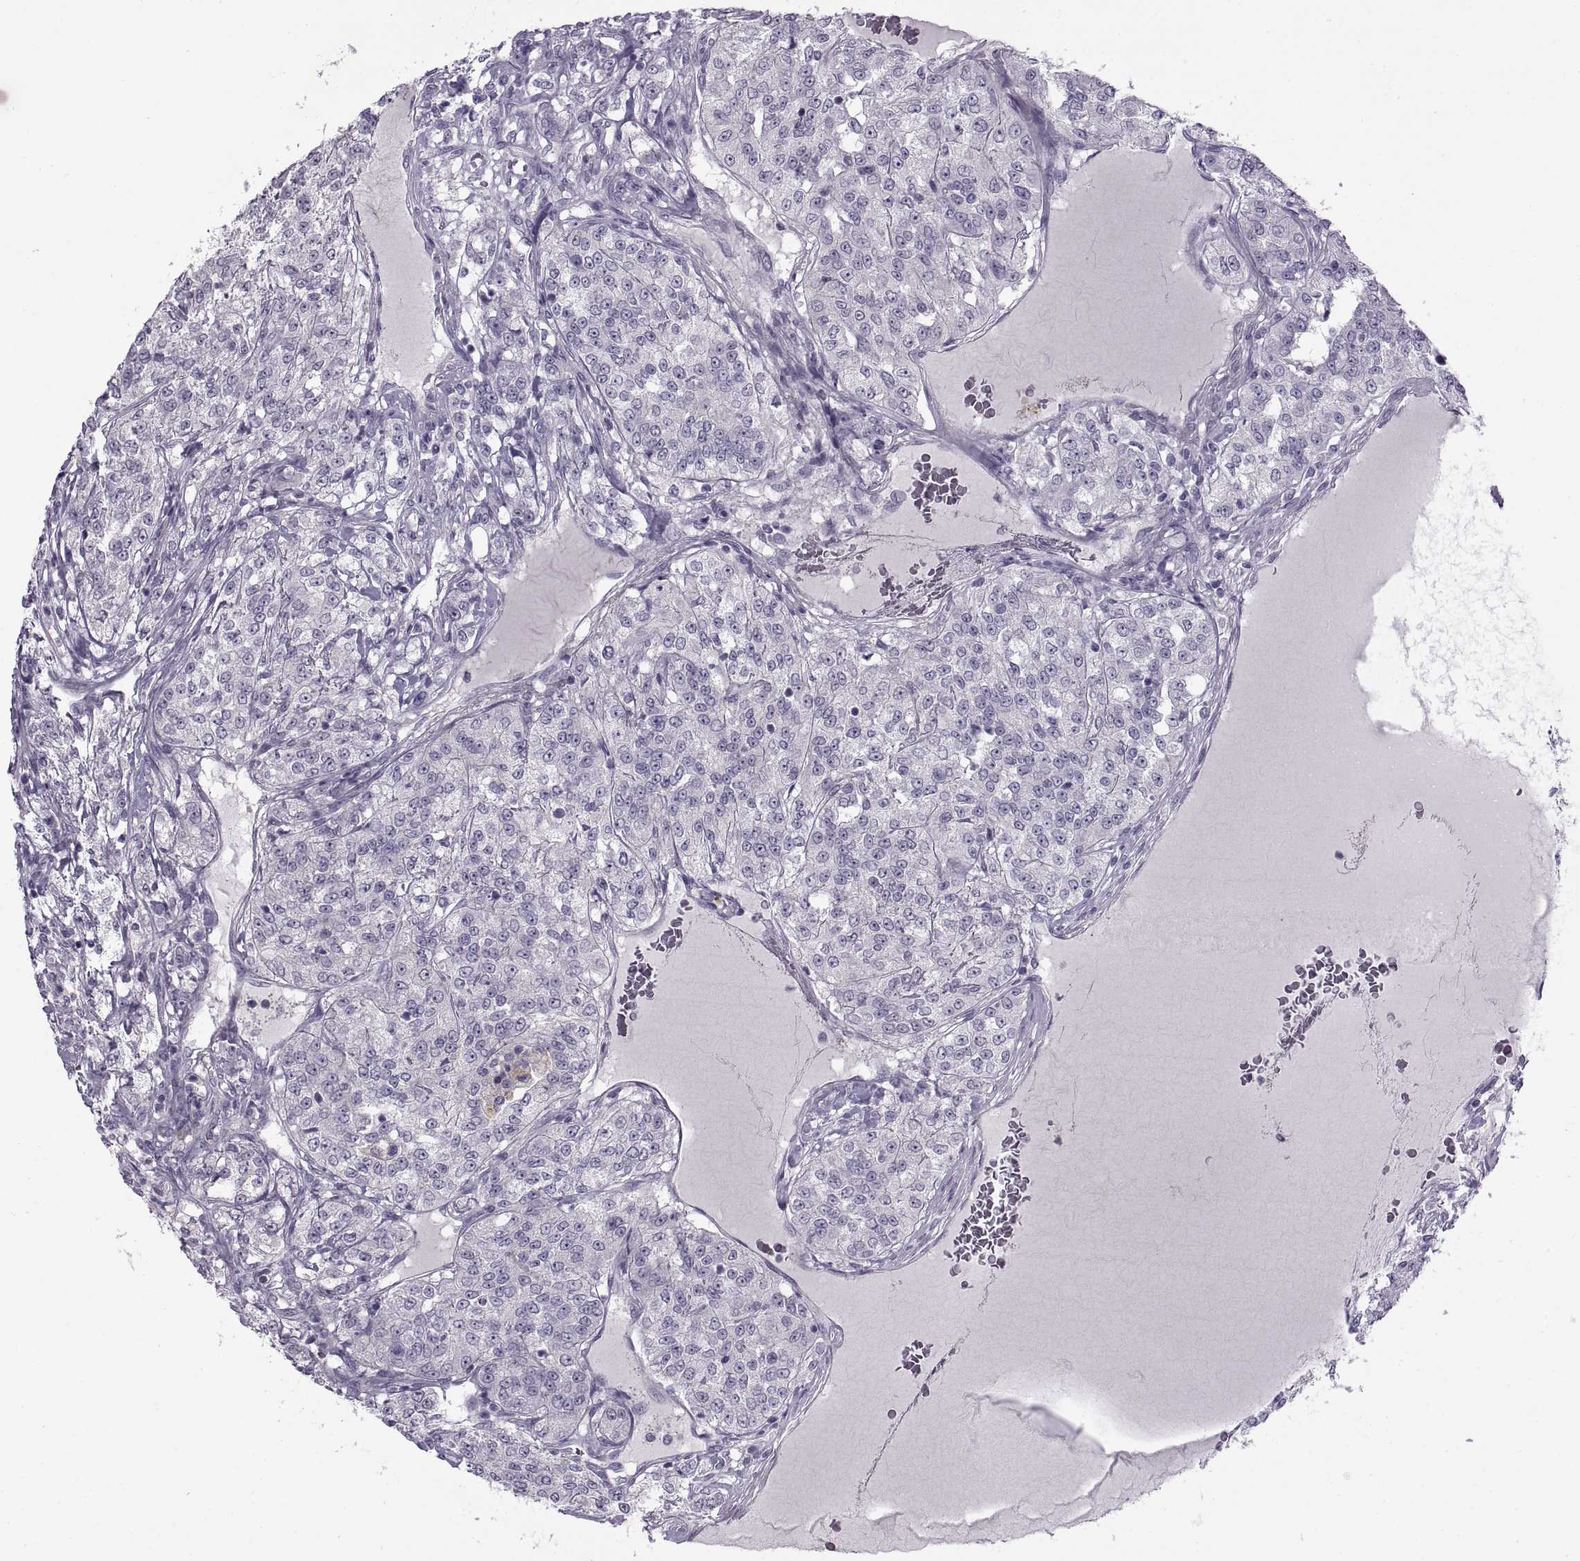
{"staining": {"intensity": "negative", "quantity": "none", "location": "none"}, "tissue": "renal cancer", "cell_type": "Tumor cells", "image_type": "cancer", "snomed": [{"axis": "morphology", "description": "Adenocarcinoma, NOS"}, {"axis": "topography", "description": "Kidney"}], "caption": "Protein analysis of renal cancer exhibits no significant expression in tumor cells.", "gene": "BSPH1", "patient": {"sex": "female", "age": 63}}